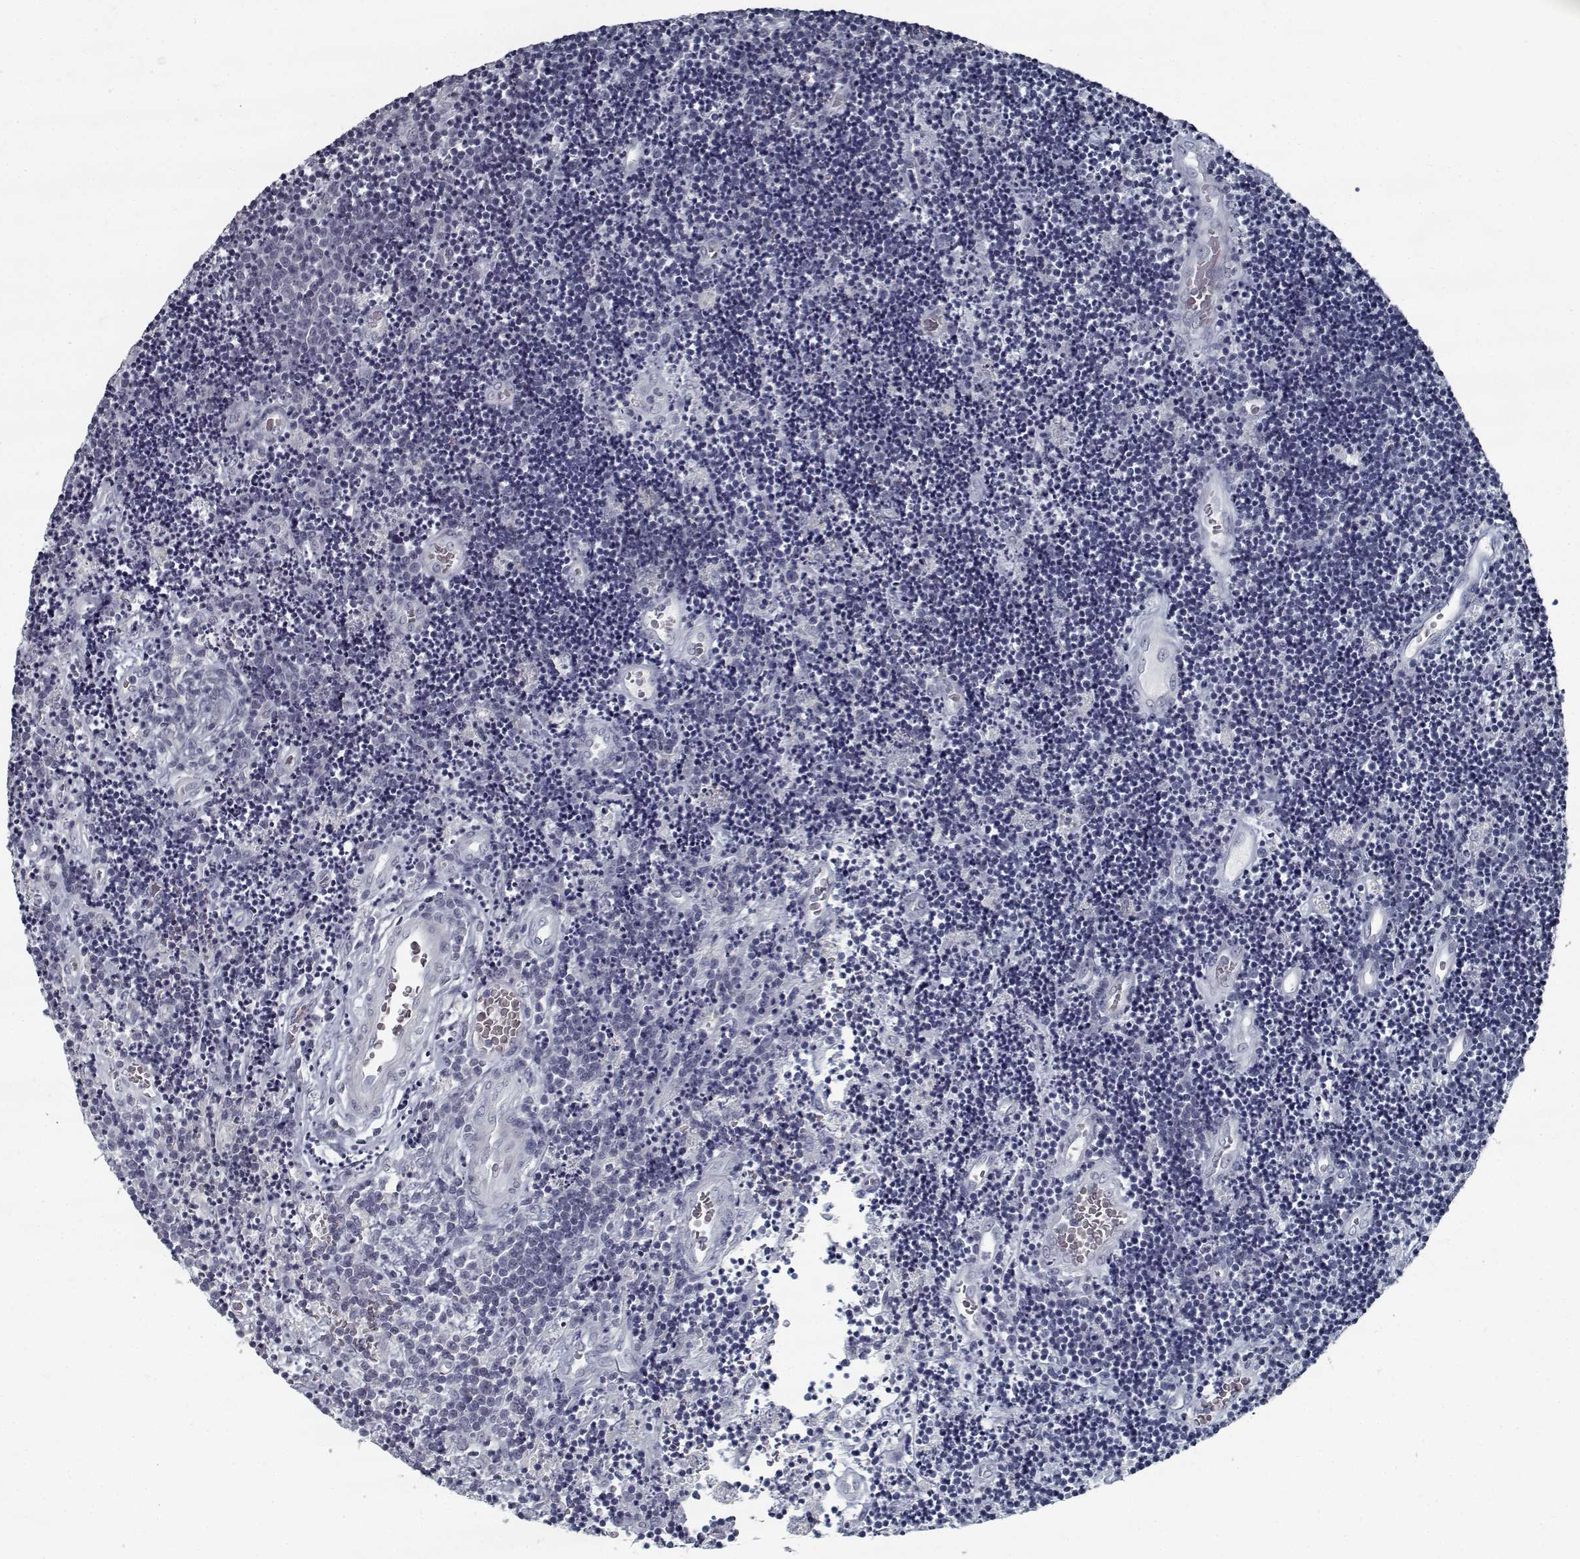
{"staining": {"intensity": "negative", "quantity": "none", "location": "none"}, "tissue": "lymphoma", "cell_type": "Tumor cells", "image_type": "cancer", "snomed": [{"axis": "morphology", "description": "Malignant lymphoma, non-Hodgkin's type, Low grade"}, {"axis": "topography", "description": "Brain"}], "caption": "Tumor cells are negative for brown protein staining in low-grade malignant lymphoma, non-Hodgkin's type.", "gene": "GAD2", "patient": {"sex": "female", "age": 66}}